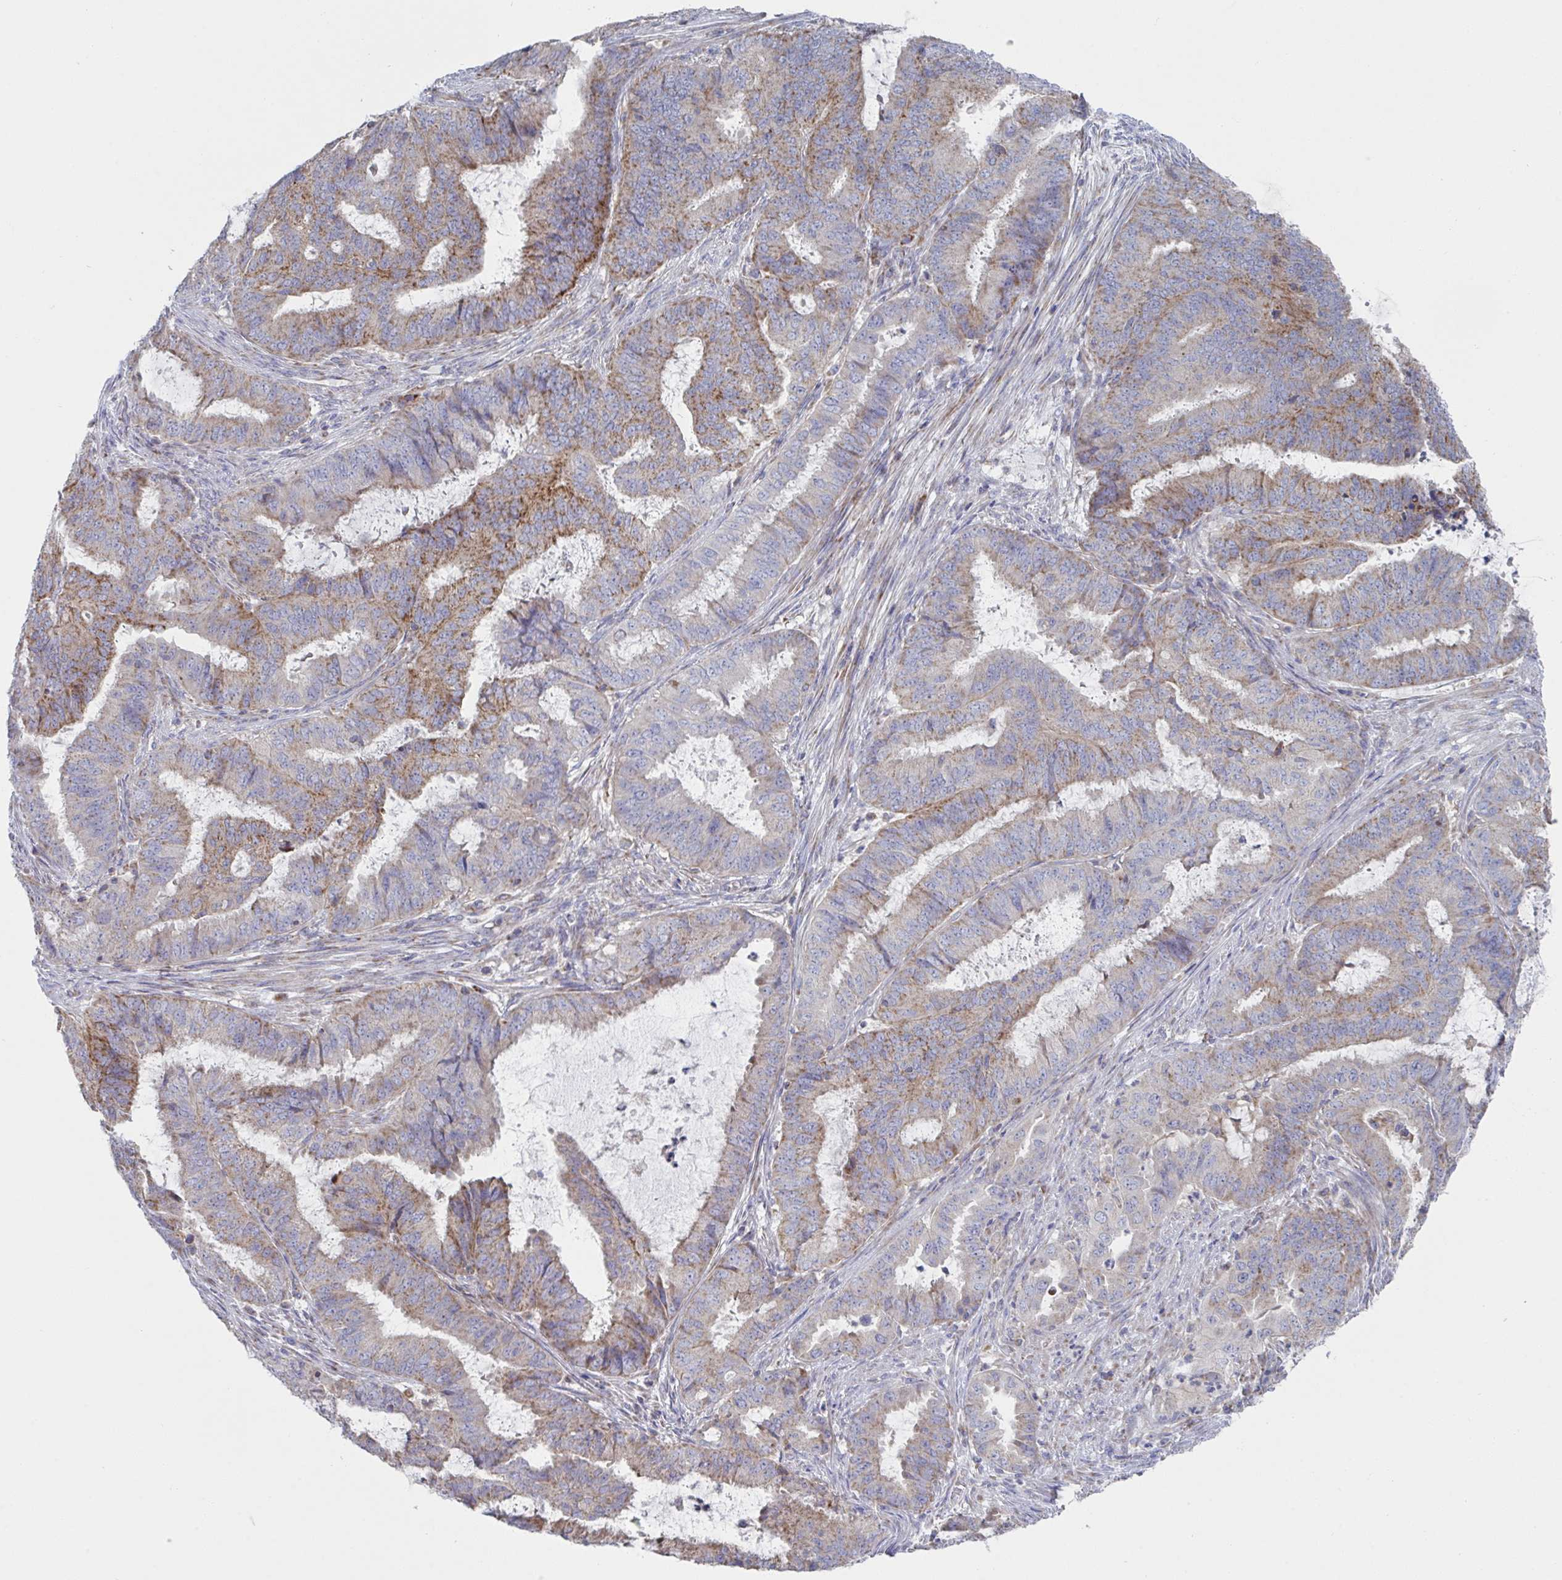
{"staining": {"intensity": "moderate", "quantity": "25%-75%", "location": "cytoplasmic/membranous"}, "tissue": "endometrial cancer", "cell_type": "Tumor cells", "image_type": "cancer", "snomed": [{"axis": "morphology", "description": "Adenocarcinoma, NOS"}, {"axis": "topography", "description": "Endometrium"}], "caption": "Immunohistochemistry (DAB (3,3'-diaminobenzidine)) staining of endometrial adenocarcinoma reveals moderate cytoplasmic/membranous protein positivity in approximately 25%-75% of tumor cells.", "gene": "NDUFA7", "patient": {"sex": "female", "age": 51}}